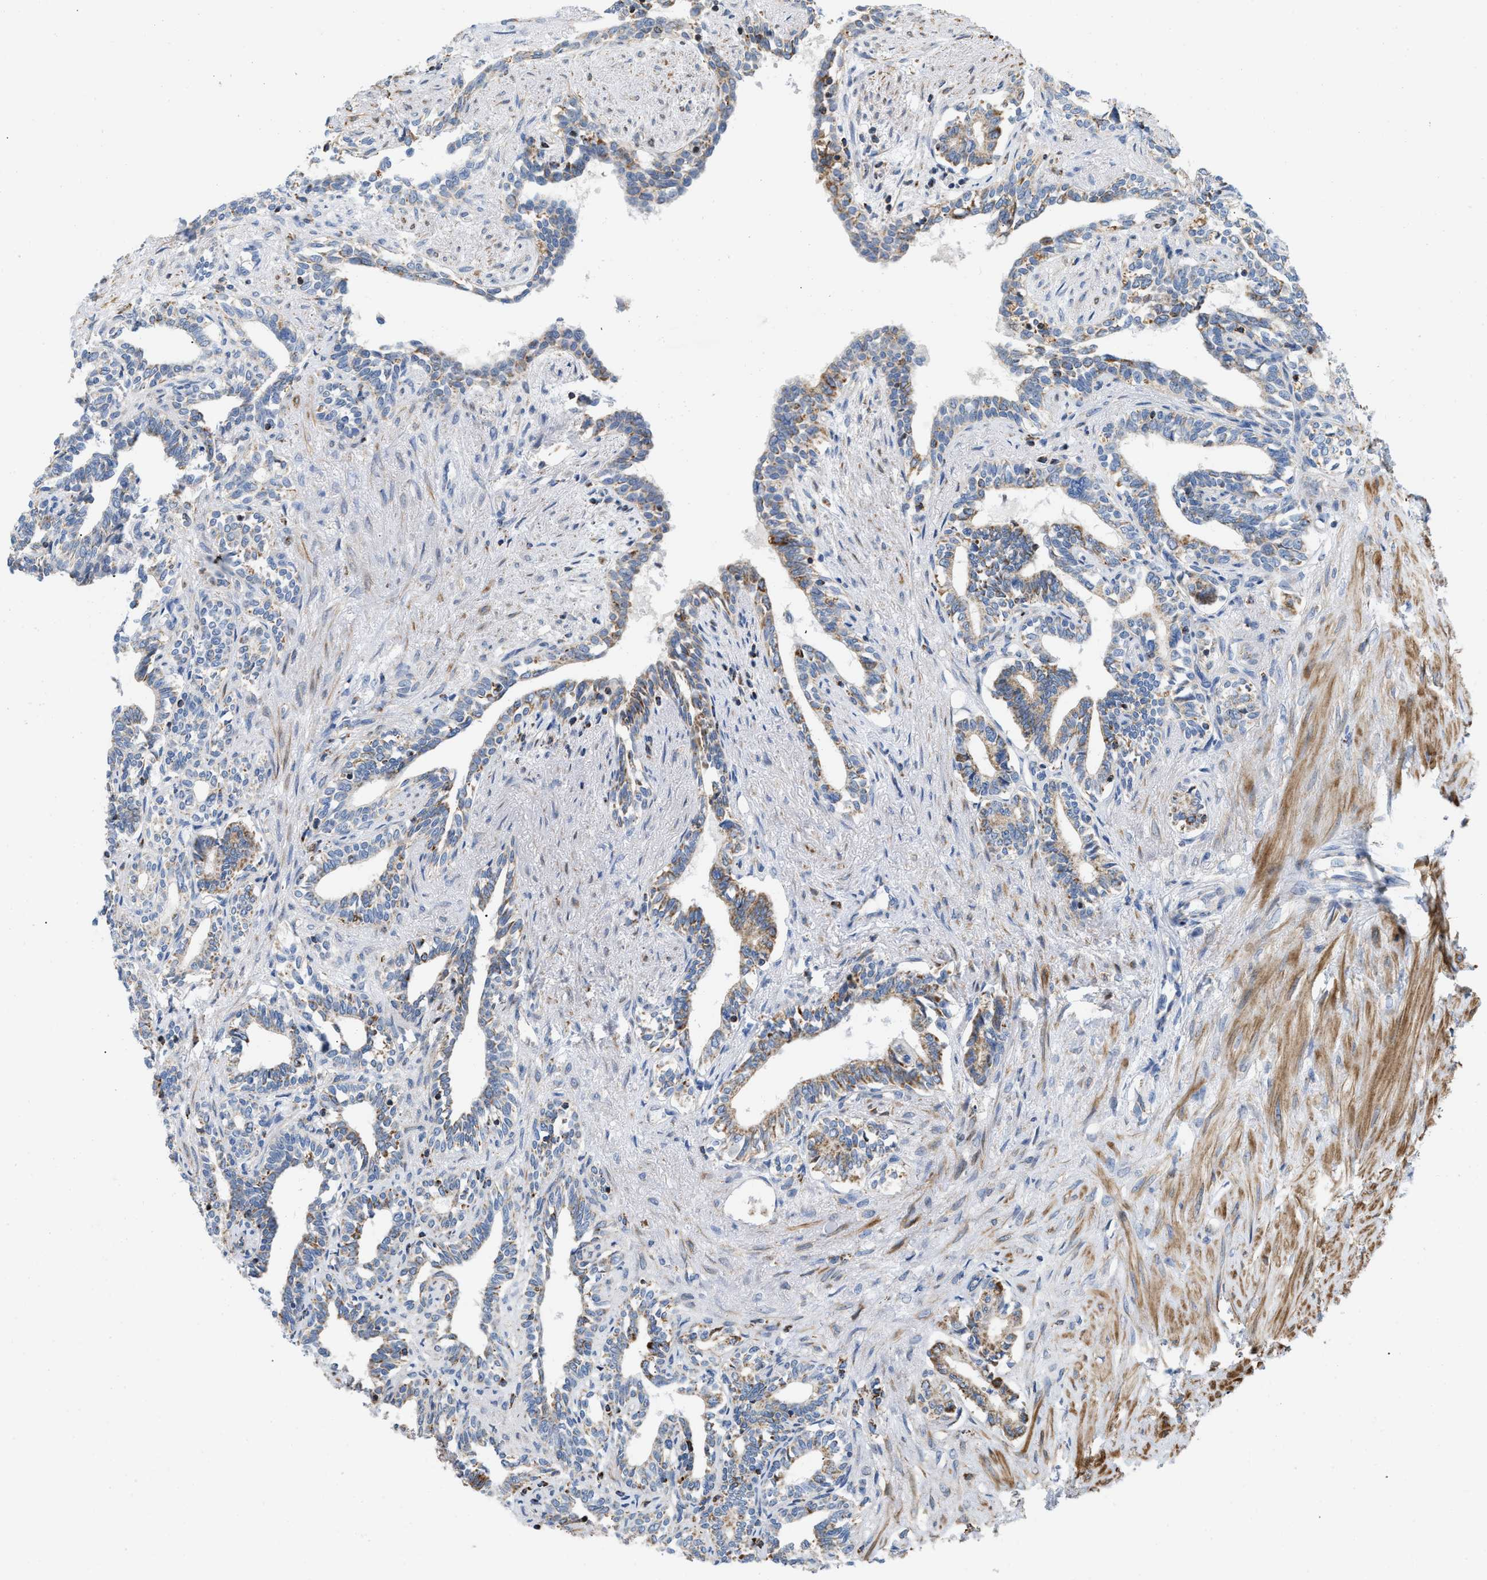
{"staining": {"intensity": "strong", "quantity": "25%-75%", "location": "cytoplasmic/membranous"}, "tissue": "seminal vesicle", "cell_type": "Glandular cells", "image_type": "normal", "snomed": [{"axis": "morphology", "description": "Normal tissue, NOS"}, {"axis": "morphology", "description": "Adenocarcinoma, High grade"}, {"axis": "topography", "description": "Prostate"}, {"axis": "topography", "description": "Seminal veicle"}], "caption": "Human seminal vesicle stained for a protein (brown) shows strong cytoplasmic/membranous positive staining in approximately 25%-75% of glandular cells.", "gene": "GRB10", "patient": {"sex": "male", "age": 55}}